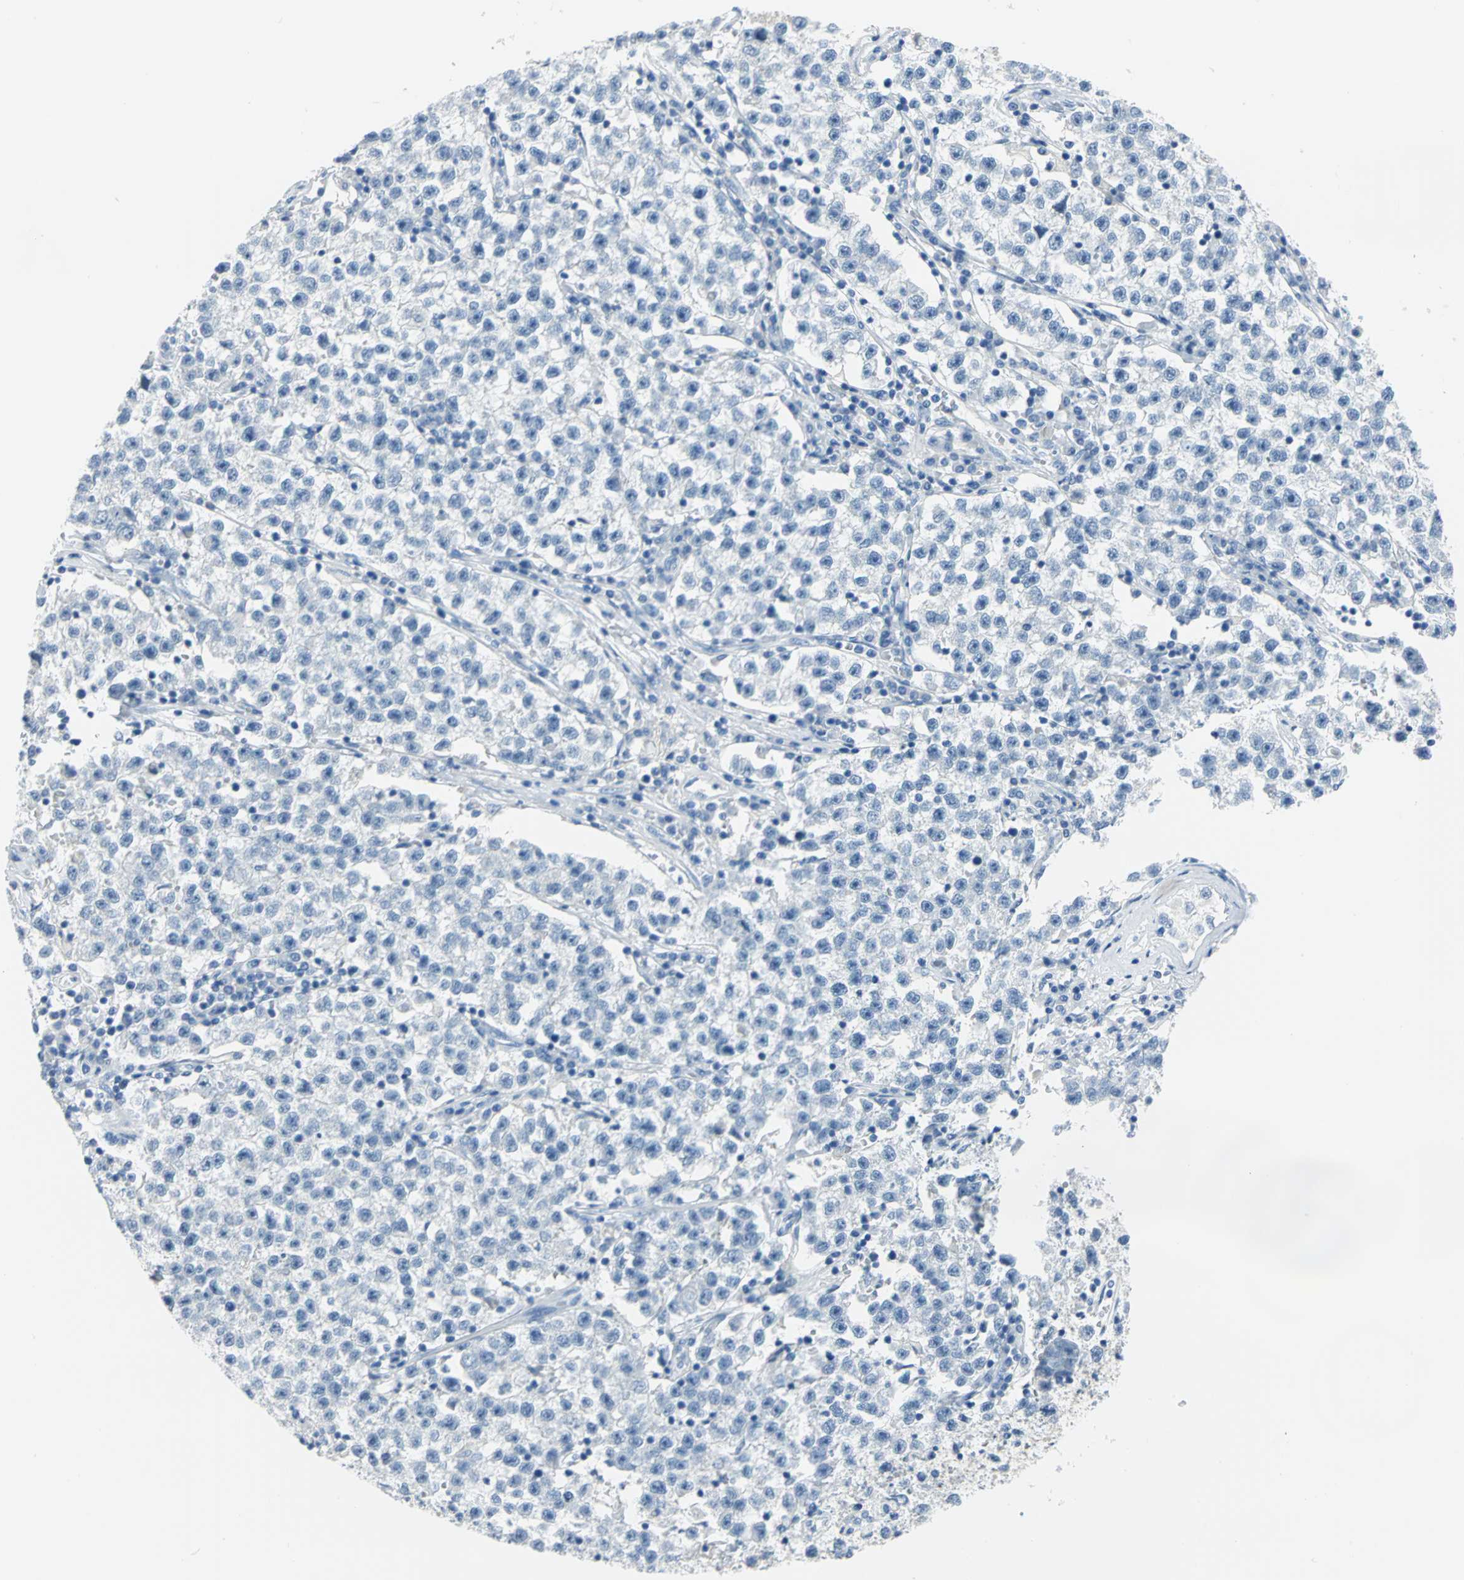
{"staining": {"intensity": "negative", "quantity": "none", "location": "none"}, "tissue": "testis cancer", "cell_type": "Tumor cells", "image_type": "cancer", "snomed": [{"axis": "morphology", "description": "Seminoma, NOS"}, {"axis": "topography", "description": "Testis"}], "caption": "A histopathology image of testis cancer stained for a protein shows no brown staining in tumor cells.", "gene": "PKLR", "patient": {"sex": "male", "age": 22}}